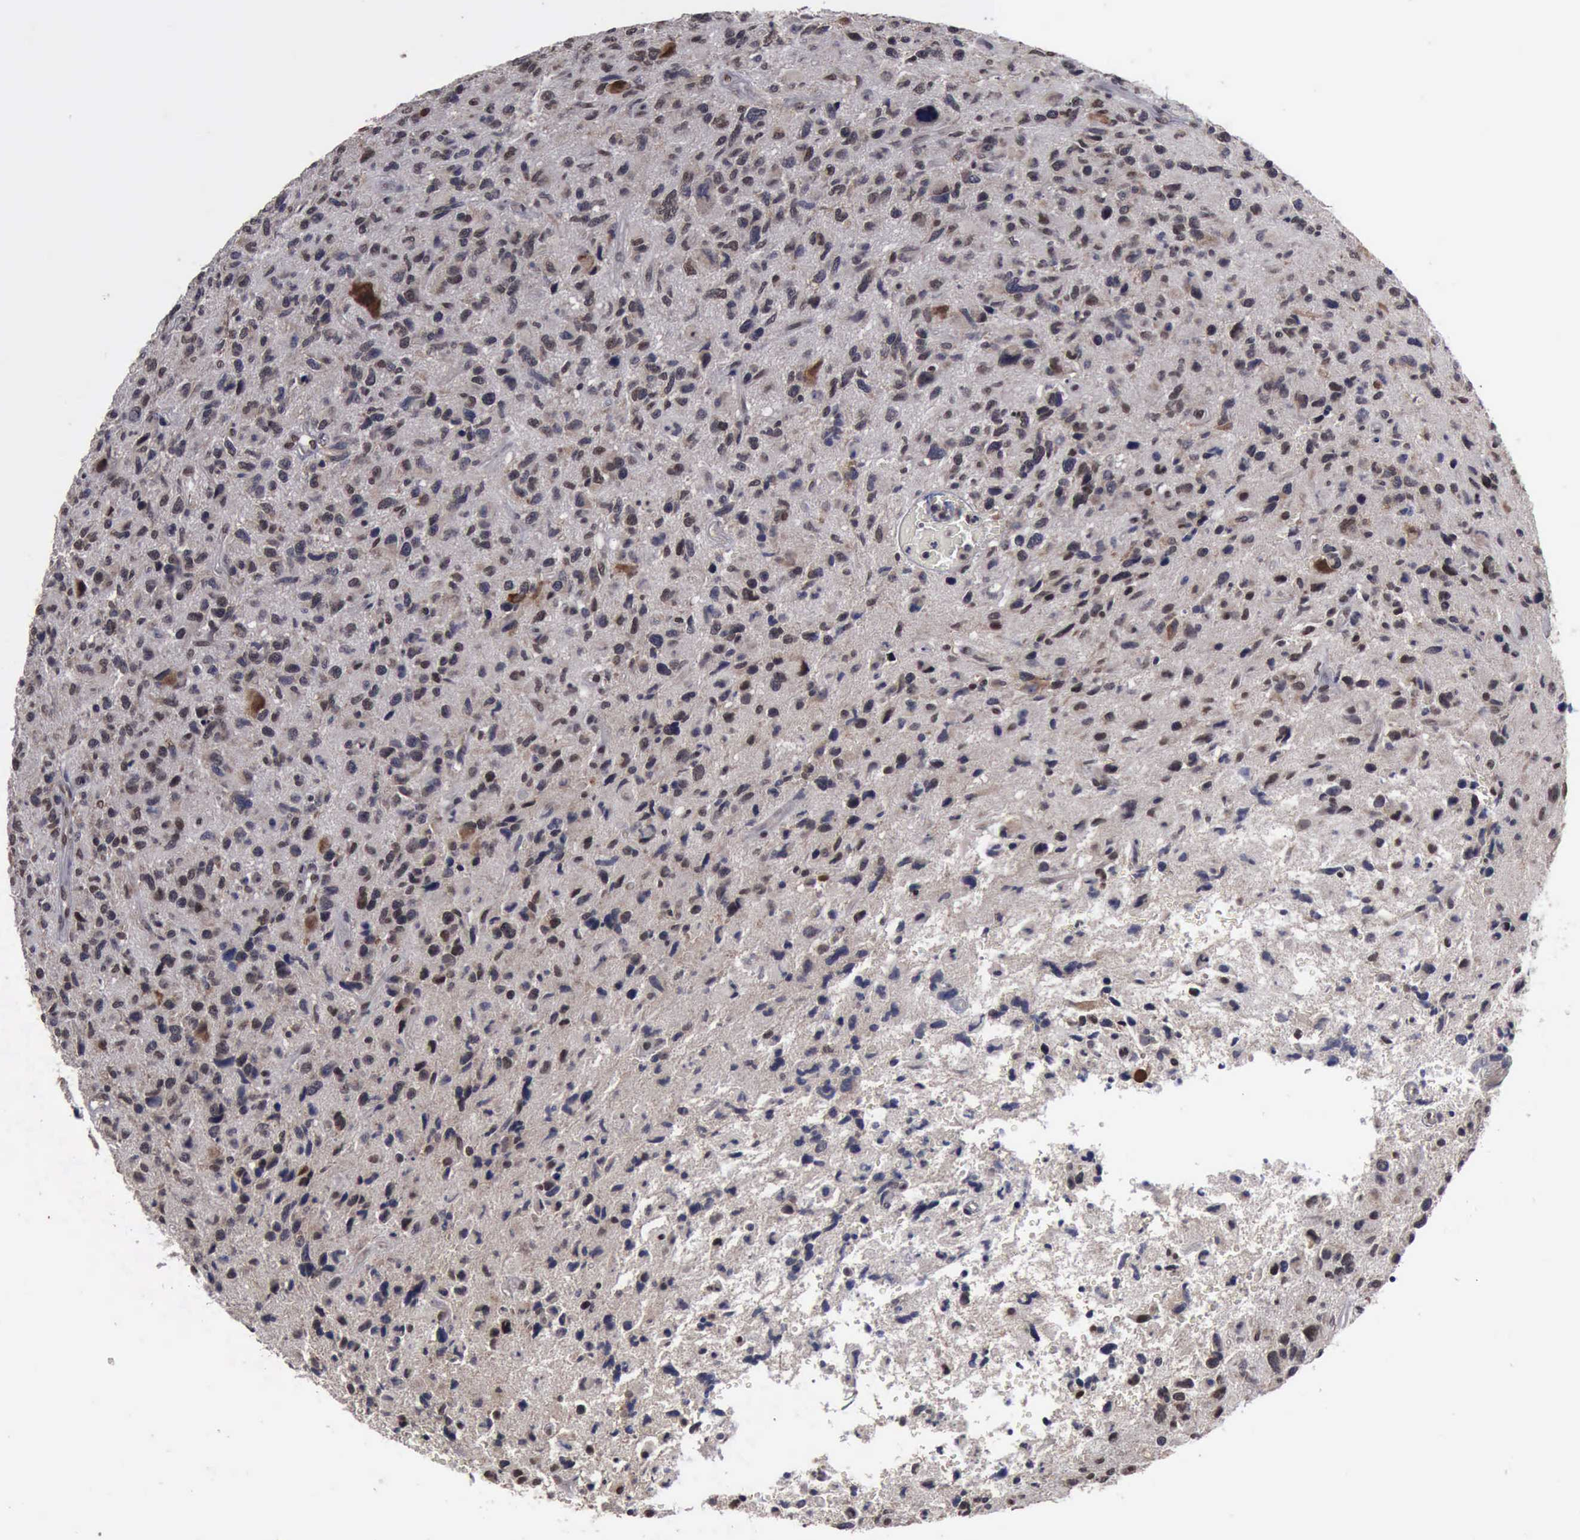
{"staining": {"intensity": "moderate", "quantity": "25%-75%", "location": "cytoplasmic/membranous,nuclear"}, "tissue": "glioma", "cell_type": "Tumor cells", "image_type": "cancer", "snomed": [{"axis": "morphology", "description": "Glioma, malignant, High grade"}, {"axis": "topography", "description": "Brain"}], "caption": "Protein expression analysis of glioma exhibits moderate cytoplasmic/membranous and nuclear staining in about 25%-75% of tumor cells.", "gene": "RTCB", "patient": {"sex": "female", "age": 60}}